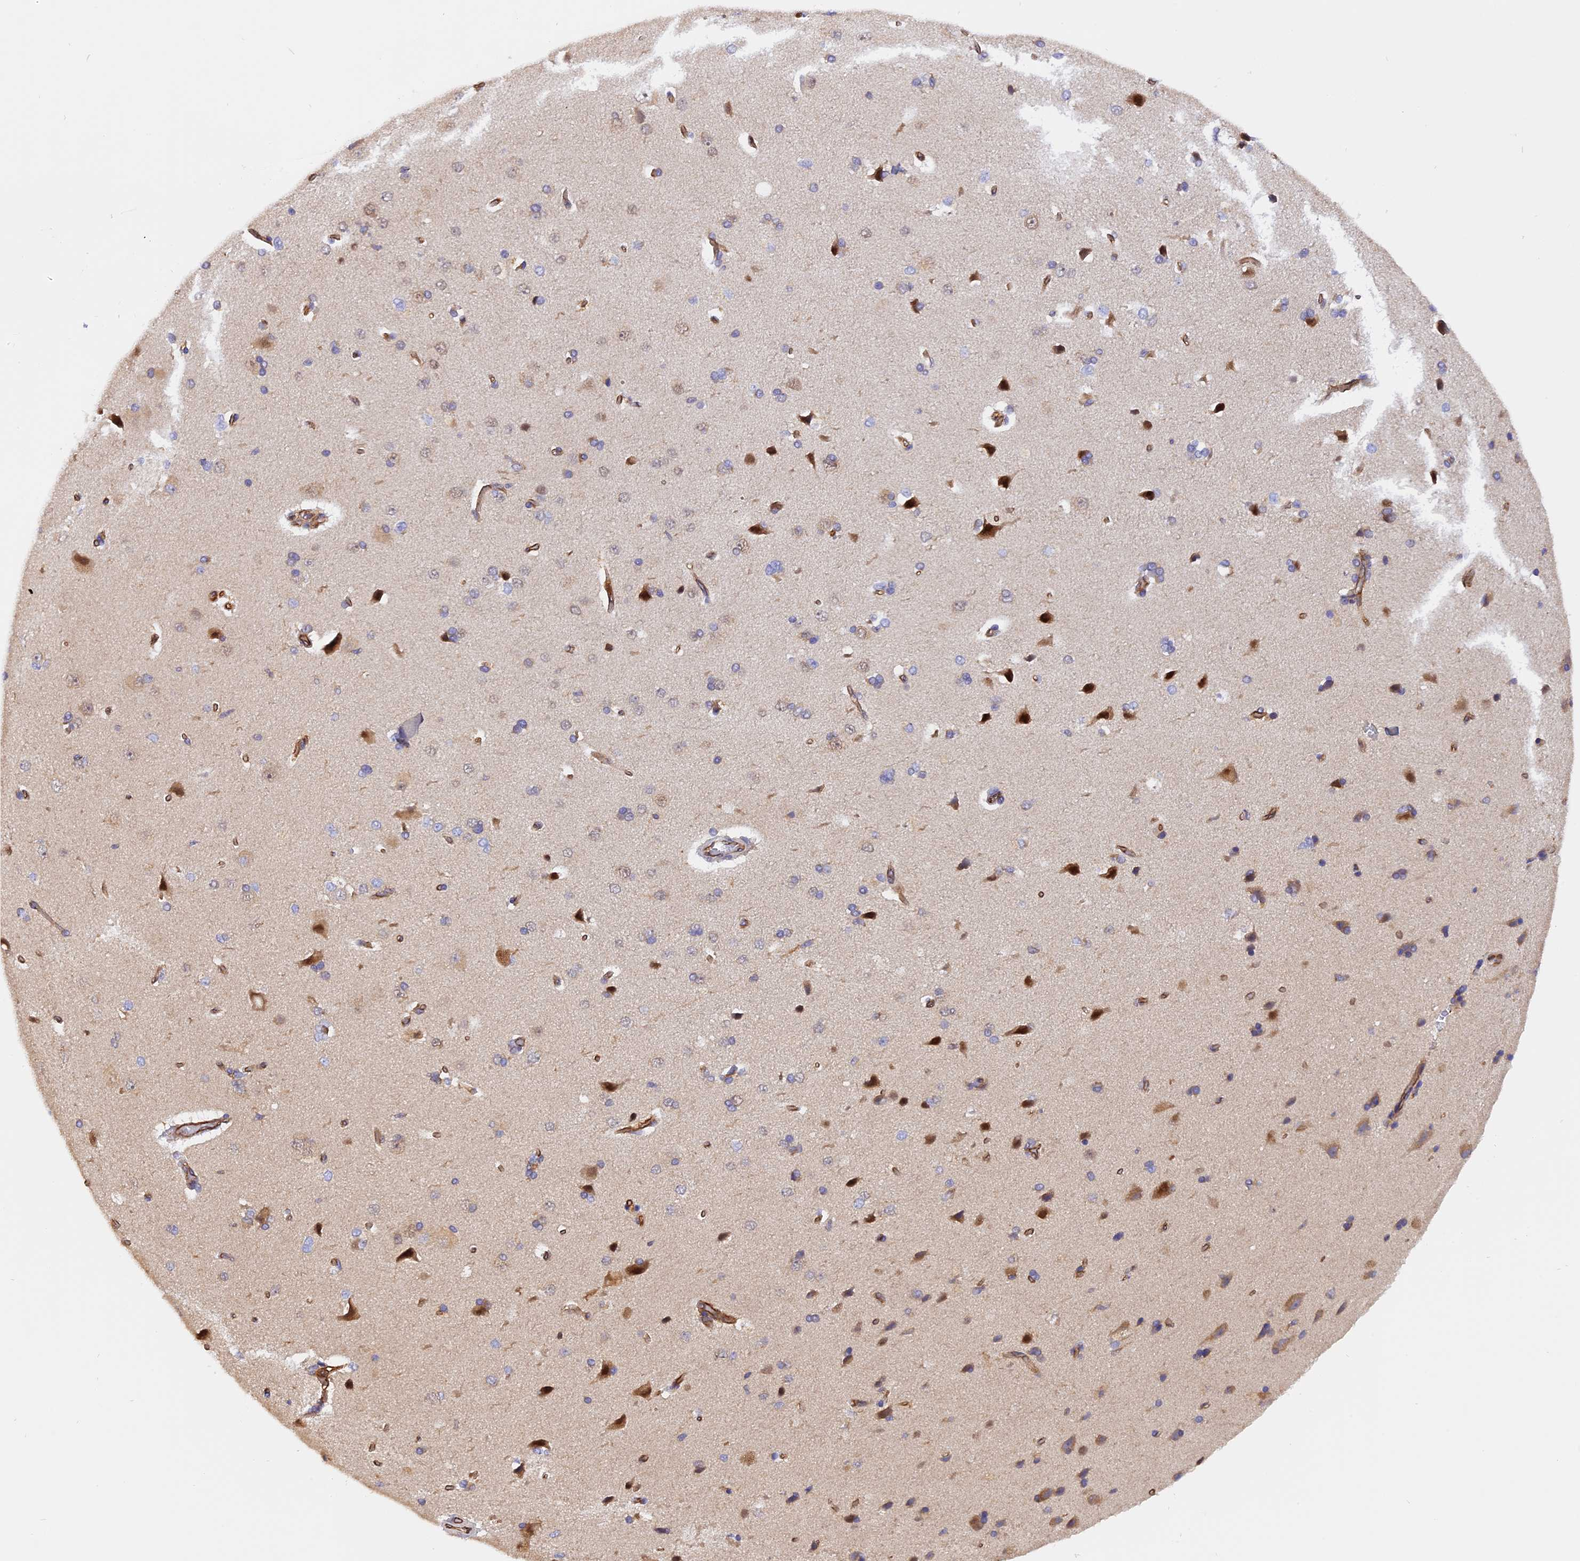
{"staining": {"intensity": "moderate", "quantity": ">75%", "location": "cytoplasmic/membranous"}, "tissue": "cerebral cortex", "cell_type": "Endothelial cells", "image_type": "normal", "snomed": [{"axis": "morphology", "description": "Normal tissue, NOS"}, {"axis": "topography", "description": "Cerebral cortex"}], "caption": "Immunohistochemistry (IHC) photomicrograph of normal cerebral cortex: human cerebral cortex stained using immunohistochemistry (IHC) reveals medium levels of moderate protein expression localized specifically in the cytoplasmic/membranous of endothelial cells, appearing as a cytoplasmic/membranous brown color.", "gene": "C5orf22", "patient": {"sex": "male", "age": 62}}